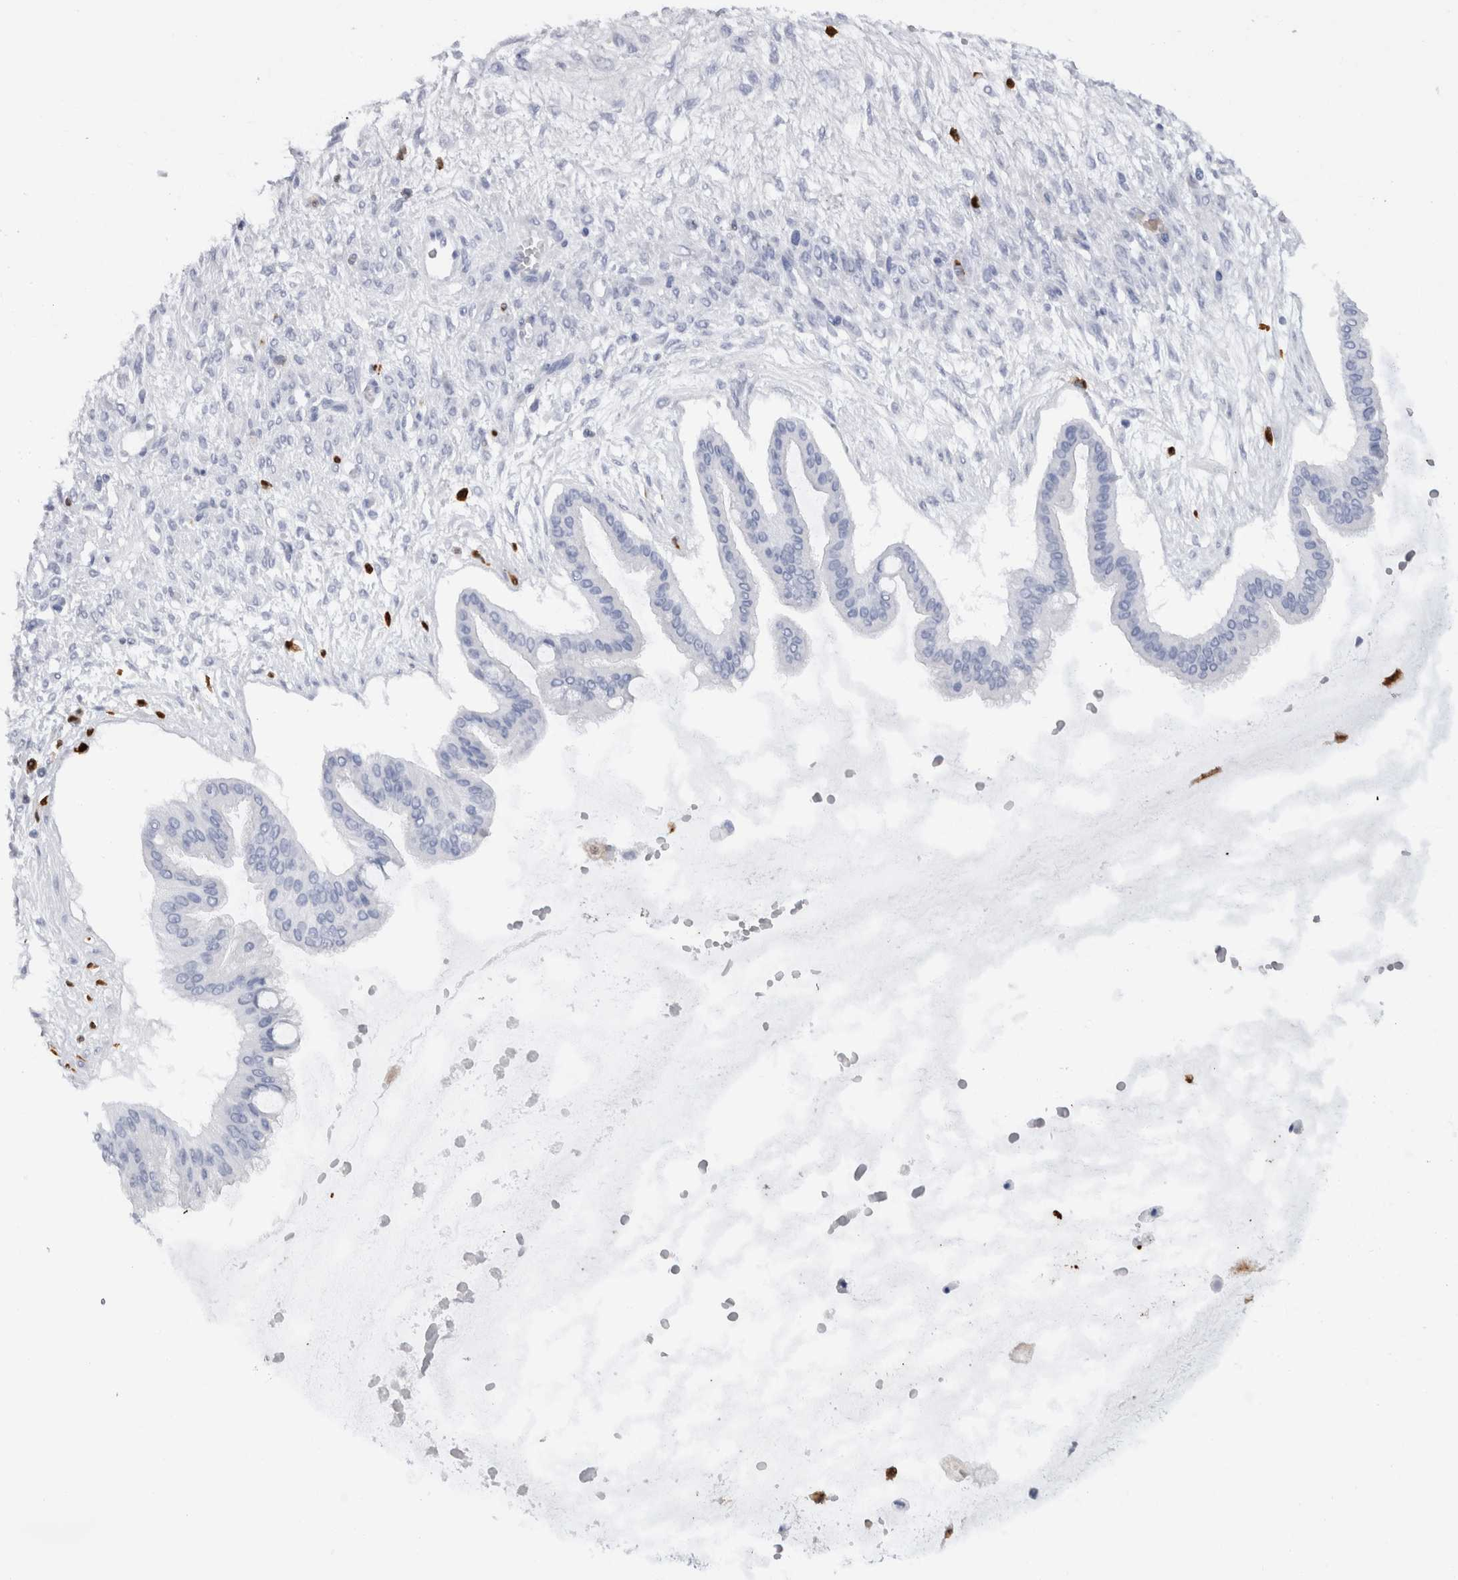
{"staining": {"intensity": "negative", "quantity": "none", "location": "none"}, "tissue": "ovarian cancer", "cell_type": "Tumor cells", "image_type": "cancer", "snomed": [{"axis": "morphology", "description": "Cystadenocarcinoma, mucinous, NOS"}, {"axis": "topography", "description": "Ovary"}], "caption": "Histopathology image shows no protein positivity in tumor cells of ovarian cancer tissue.", "gene": "S100A8", "patient": {"sex": "female", "age": 73}}